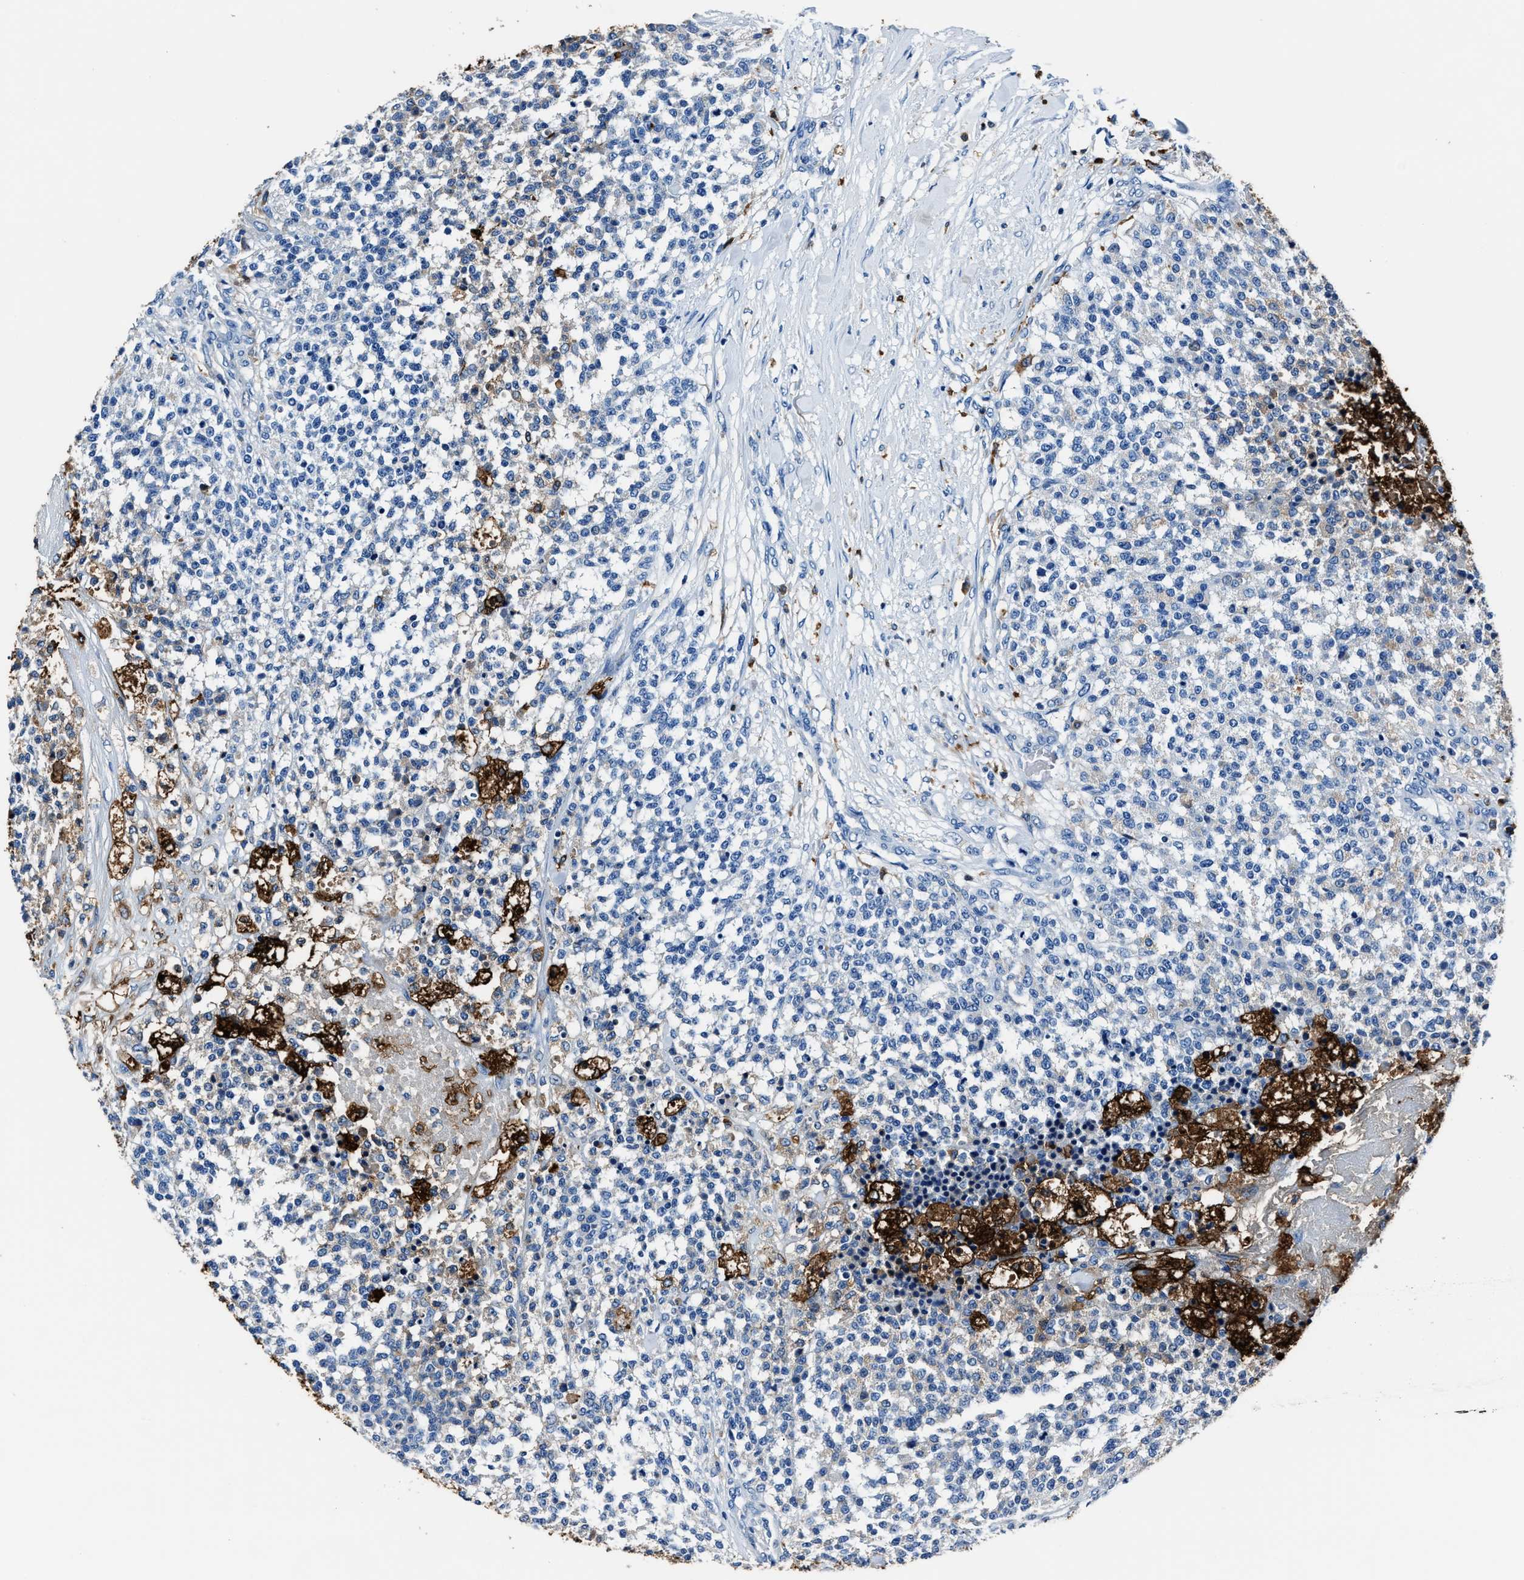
{"staining": {"intensity": "negative", "quantity": "none", "location": "none"}, "tissue": "testis cancer", "cell_type": "Tumor cells", "image_type": "cancer", "snomed": [{"axis": "morphology", "description": "Seminoma, NOS"}, {"axis": "topography", "description": "Testis"}], "caption": "This is an immunohistochemistry image of human seminoma (testis). There is no positivity in tumor cells.", "gene": "FTL", "patient": {"sex": "male", "age": 59}}